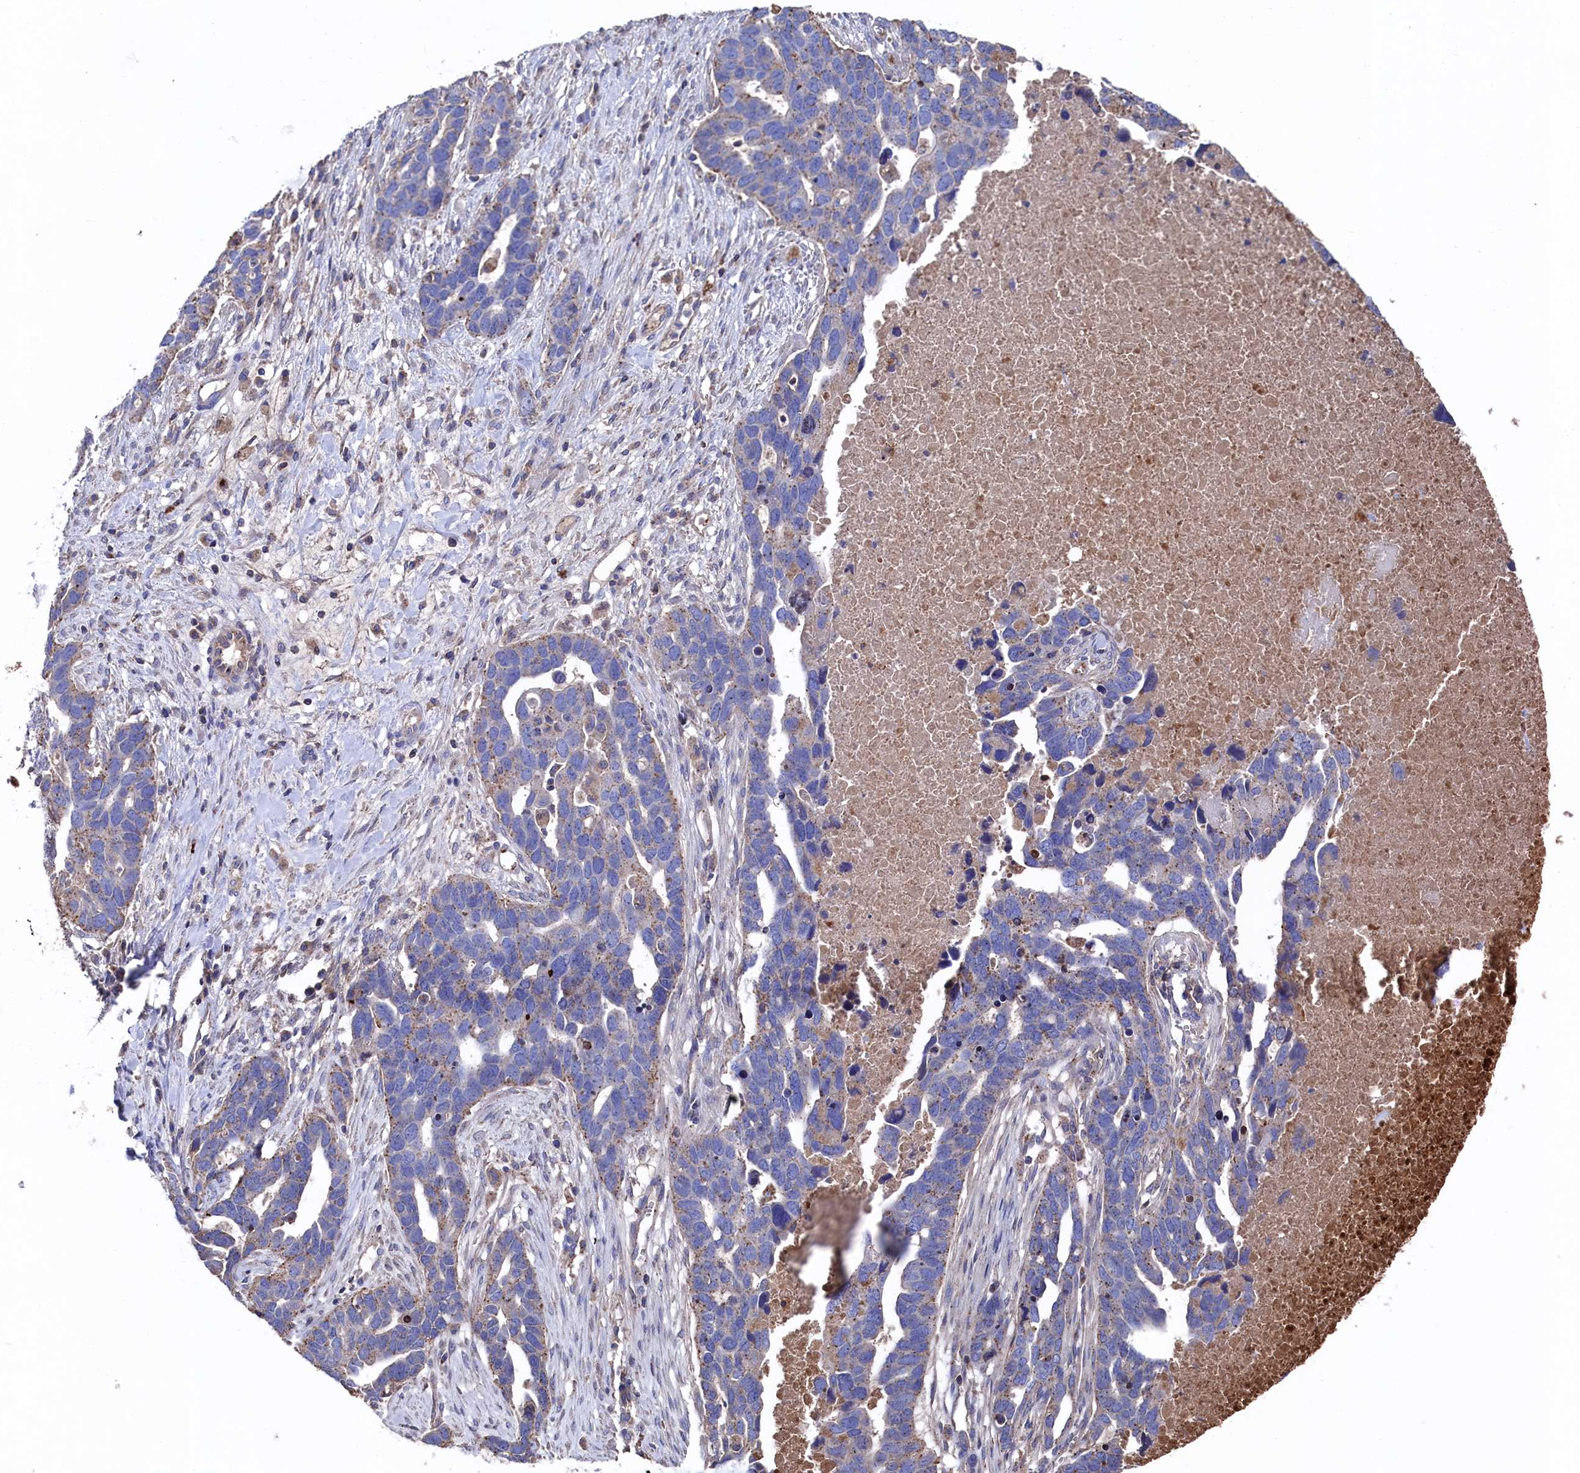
{"staining": {"intensity": "weak", "quantity": "<25%", "location": "cytoplasmic/membranous"}, "tissue": "ovarian cancer", "cell_type": "Tumor cells", "image_type": "cancer", "snomed": [{"axis": "morphology", "description": "Cystadenocarcinoma, serous, NOS"}, {"axis": "topography", "description": "Ovary"}], "caption": "High magnification brightfield microscopy of serous cystadenocarcinoma (ovarian) stained with DAB (brown) and counterstained with hematoxylin (blue): tumor cells show no significant expression.", "gene": "TK2", "patient": {"sex": "female", "age": 54}}